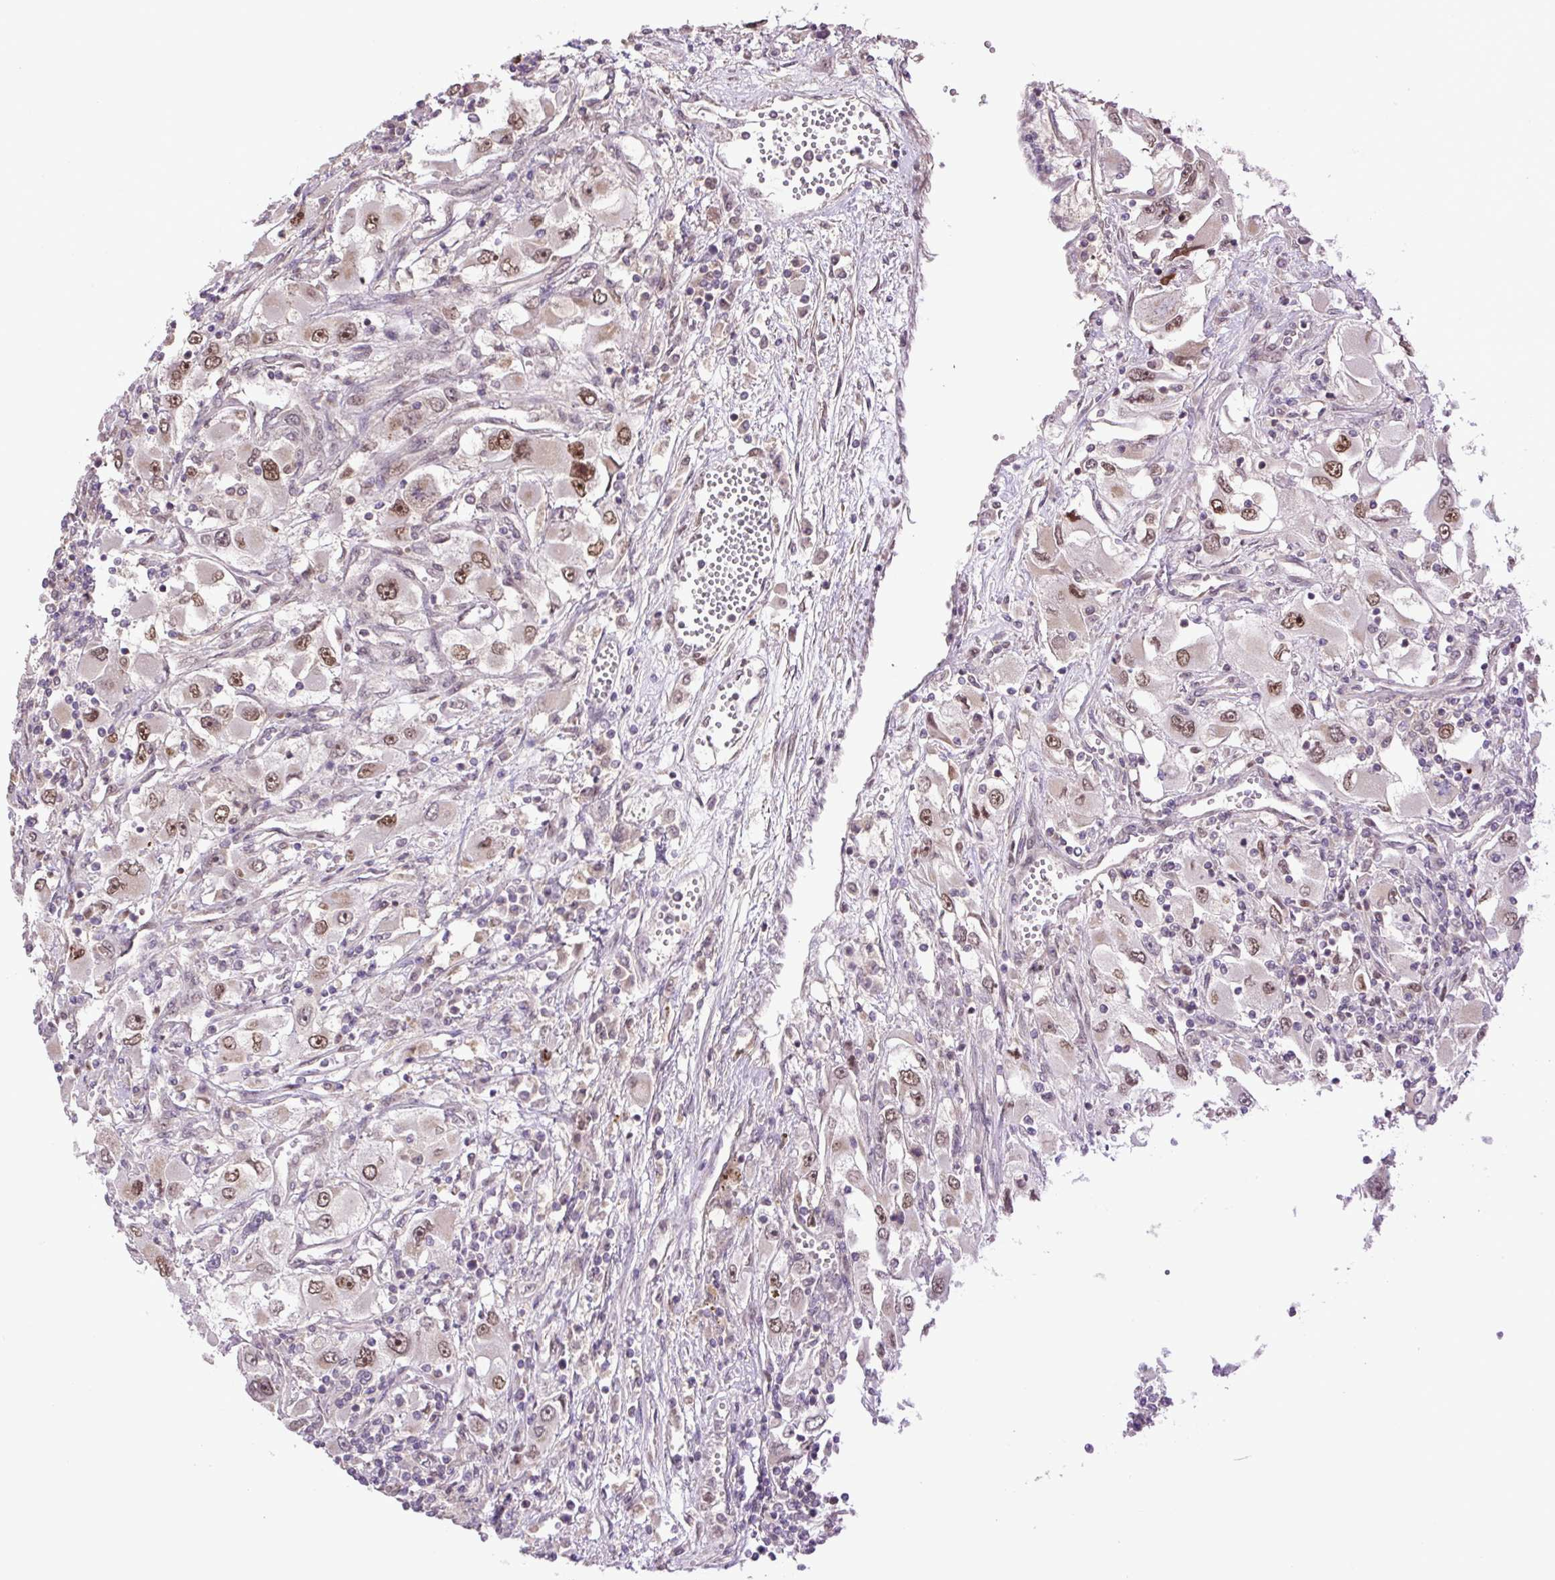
{"staining": {"intensity": "moderate", "quantity": ">75%", "location": "nuclear"}, "tissue": "renal cancer", "cell_type": "Tumor cells", "image_type": "cancer", "snomed": [{"axis": "morphology", "description": "Adenocarcinoma, NOS"}, {"axis": "topography", "description": "Kidney"}], "caption": "Immunohistochemical staining of renal cancer (adenocarcinoma) demonstrates medium levels of moderate nuclear staining in about >75% of tumor cells.", "gene": "KPNA1", "patient": {"sex": "female", "age": 52}}